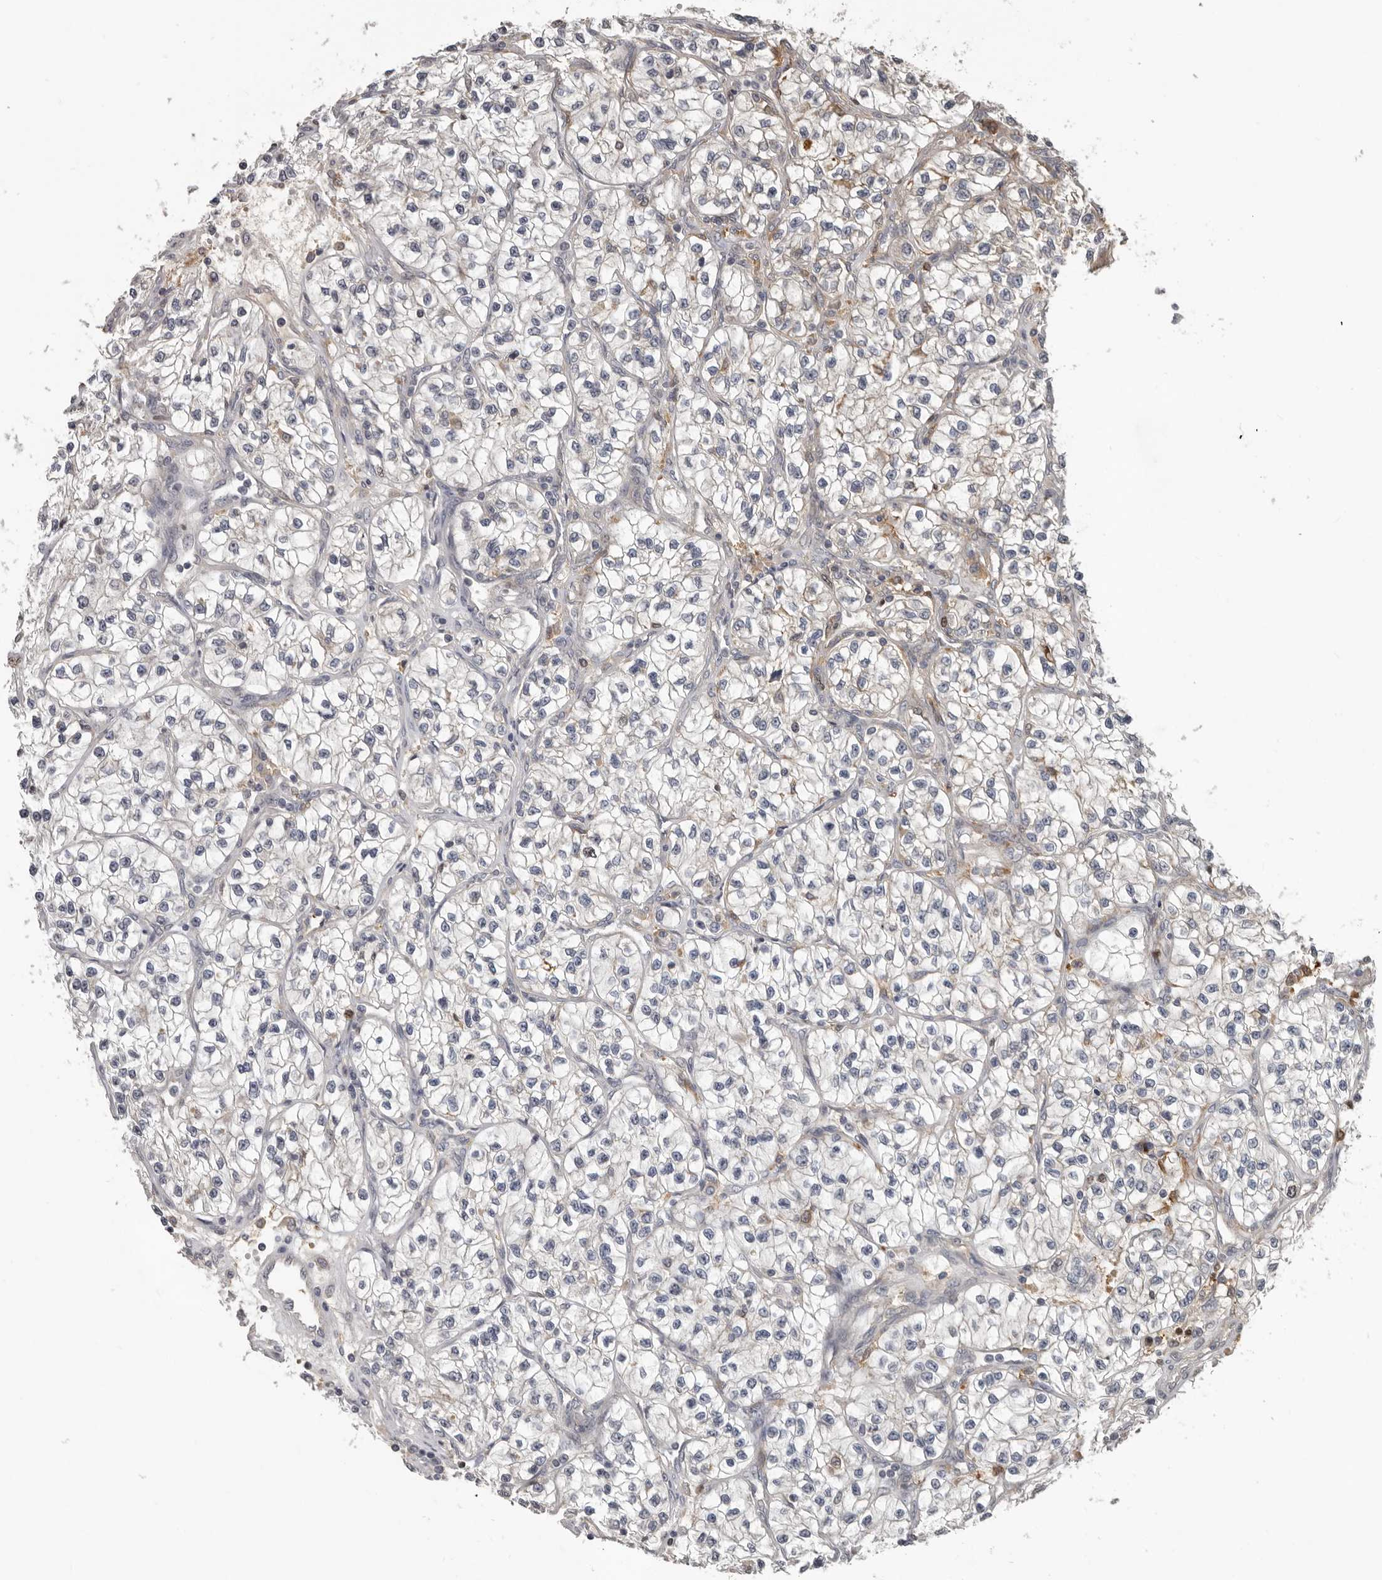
{"staining": {"intensity": "weak", "quantity": "<25%", "location": "cytoplasmic/membranous"}, "tissue": "renal cancer", "cell_type": "Tumor cells", "image_type": "cancer", "snomed": [{"axis": "morphology", "description": "Adenocarcinoma, NOS"}, {"axis": "topography", "description": "Kidney"}], "caption": "Immunohistochemistry of adenocarcinoma (renal) reveals no staining in tumor cells.", "gene": "CDCA8", "patient": {"sex": "female", "age": 57}}